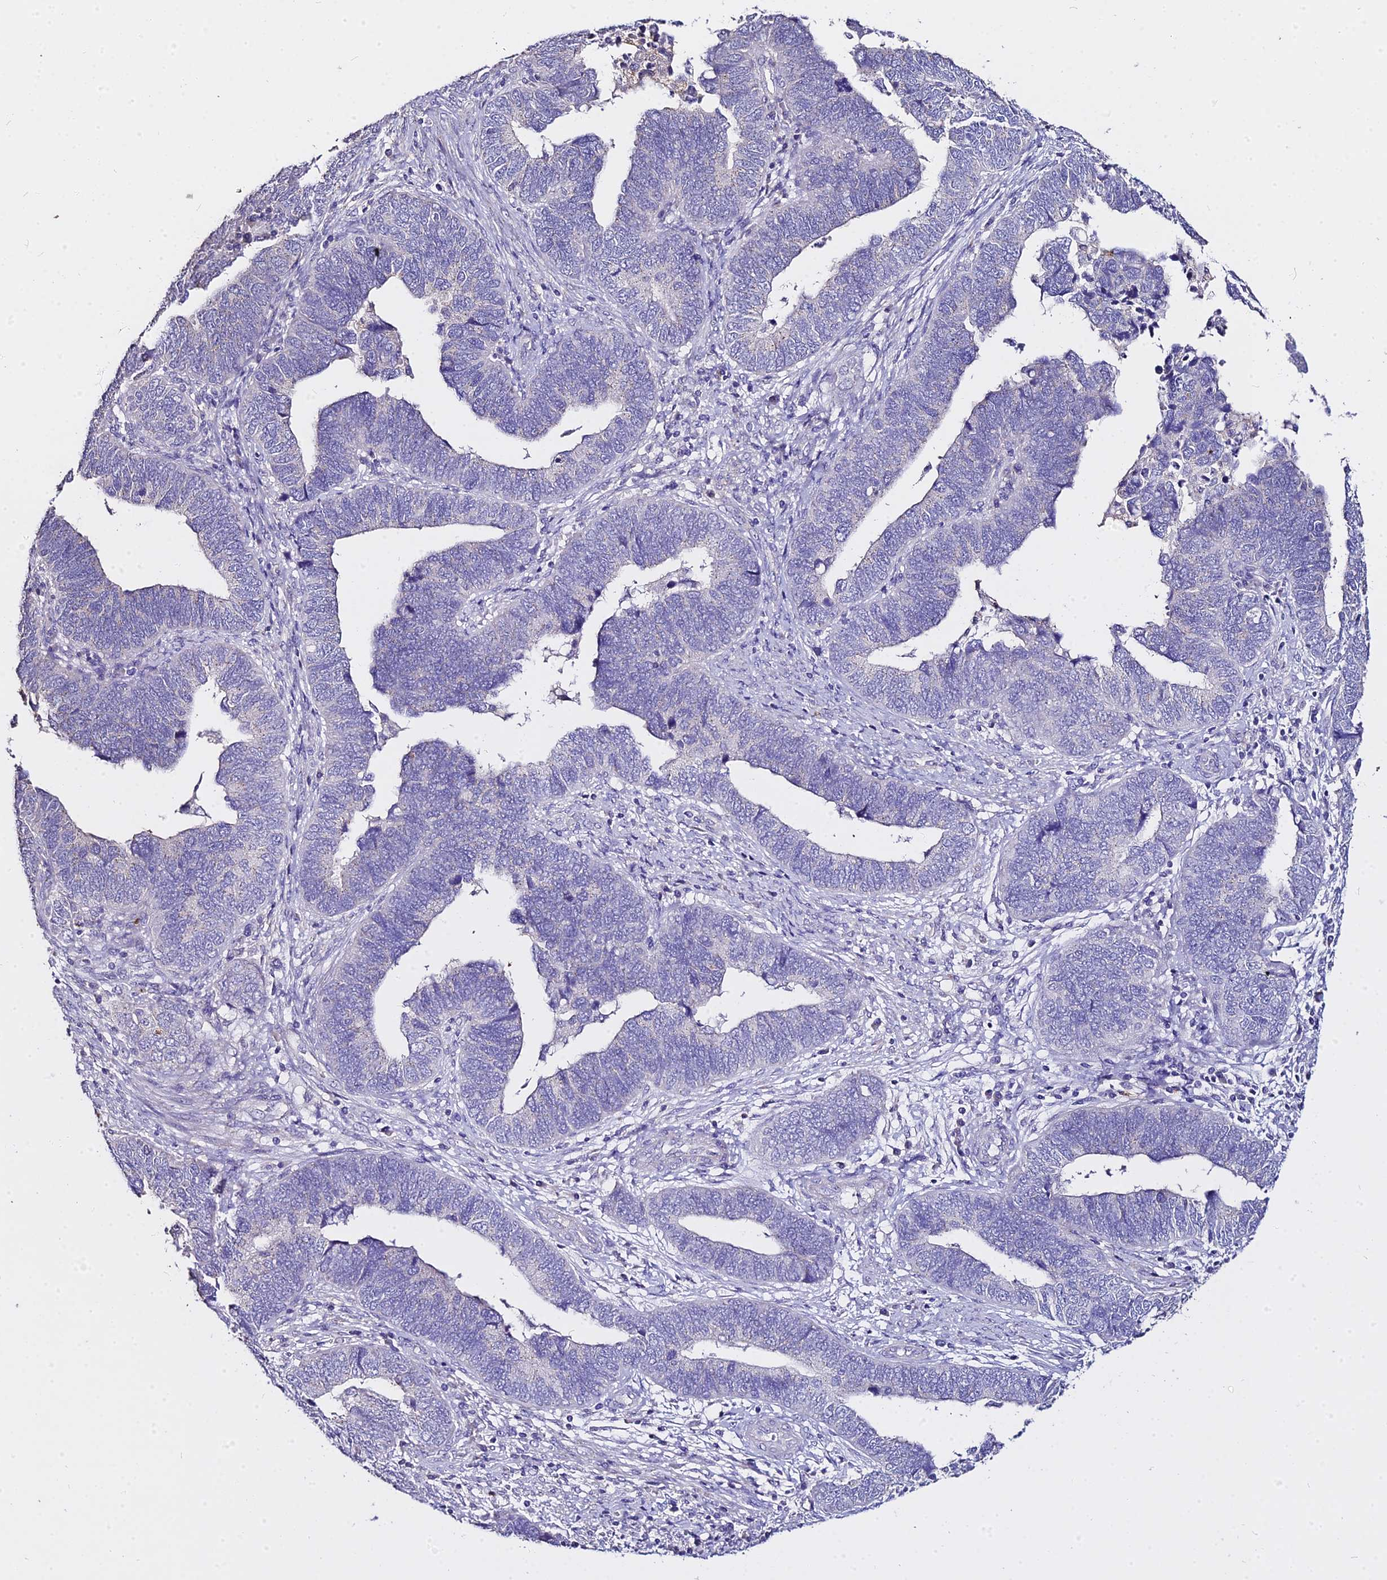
{"staining": {"intensity": "negative", "quantity": "none", "location": "none"}, "tissue": "endometrial cancer", "cell_type": "Tumor cells", "image_type": "cancer", "snomed": [{"axis": "morphology", "description": "Adenocarcinoma, NOS"}, {"axis": "topography", "description": "Endometrium"}], "caption": "Immunohistochemical staining of human endometrial cancer (adenocarcinoma) displays no significant positivity in tumor cells. (Brightfield microscopy of DAB (3,3'-diaminobenzidine) IHC at high magnification).", "gene": "GLYAT", "patient": {"sex": "female", "age": 79}}